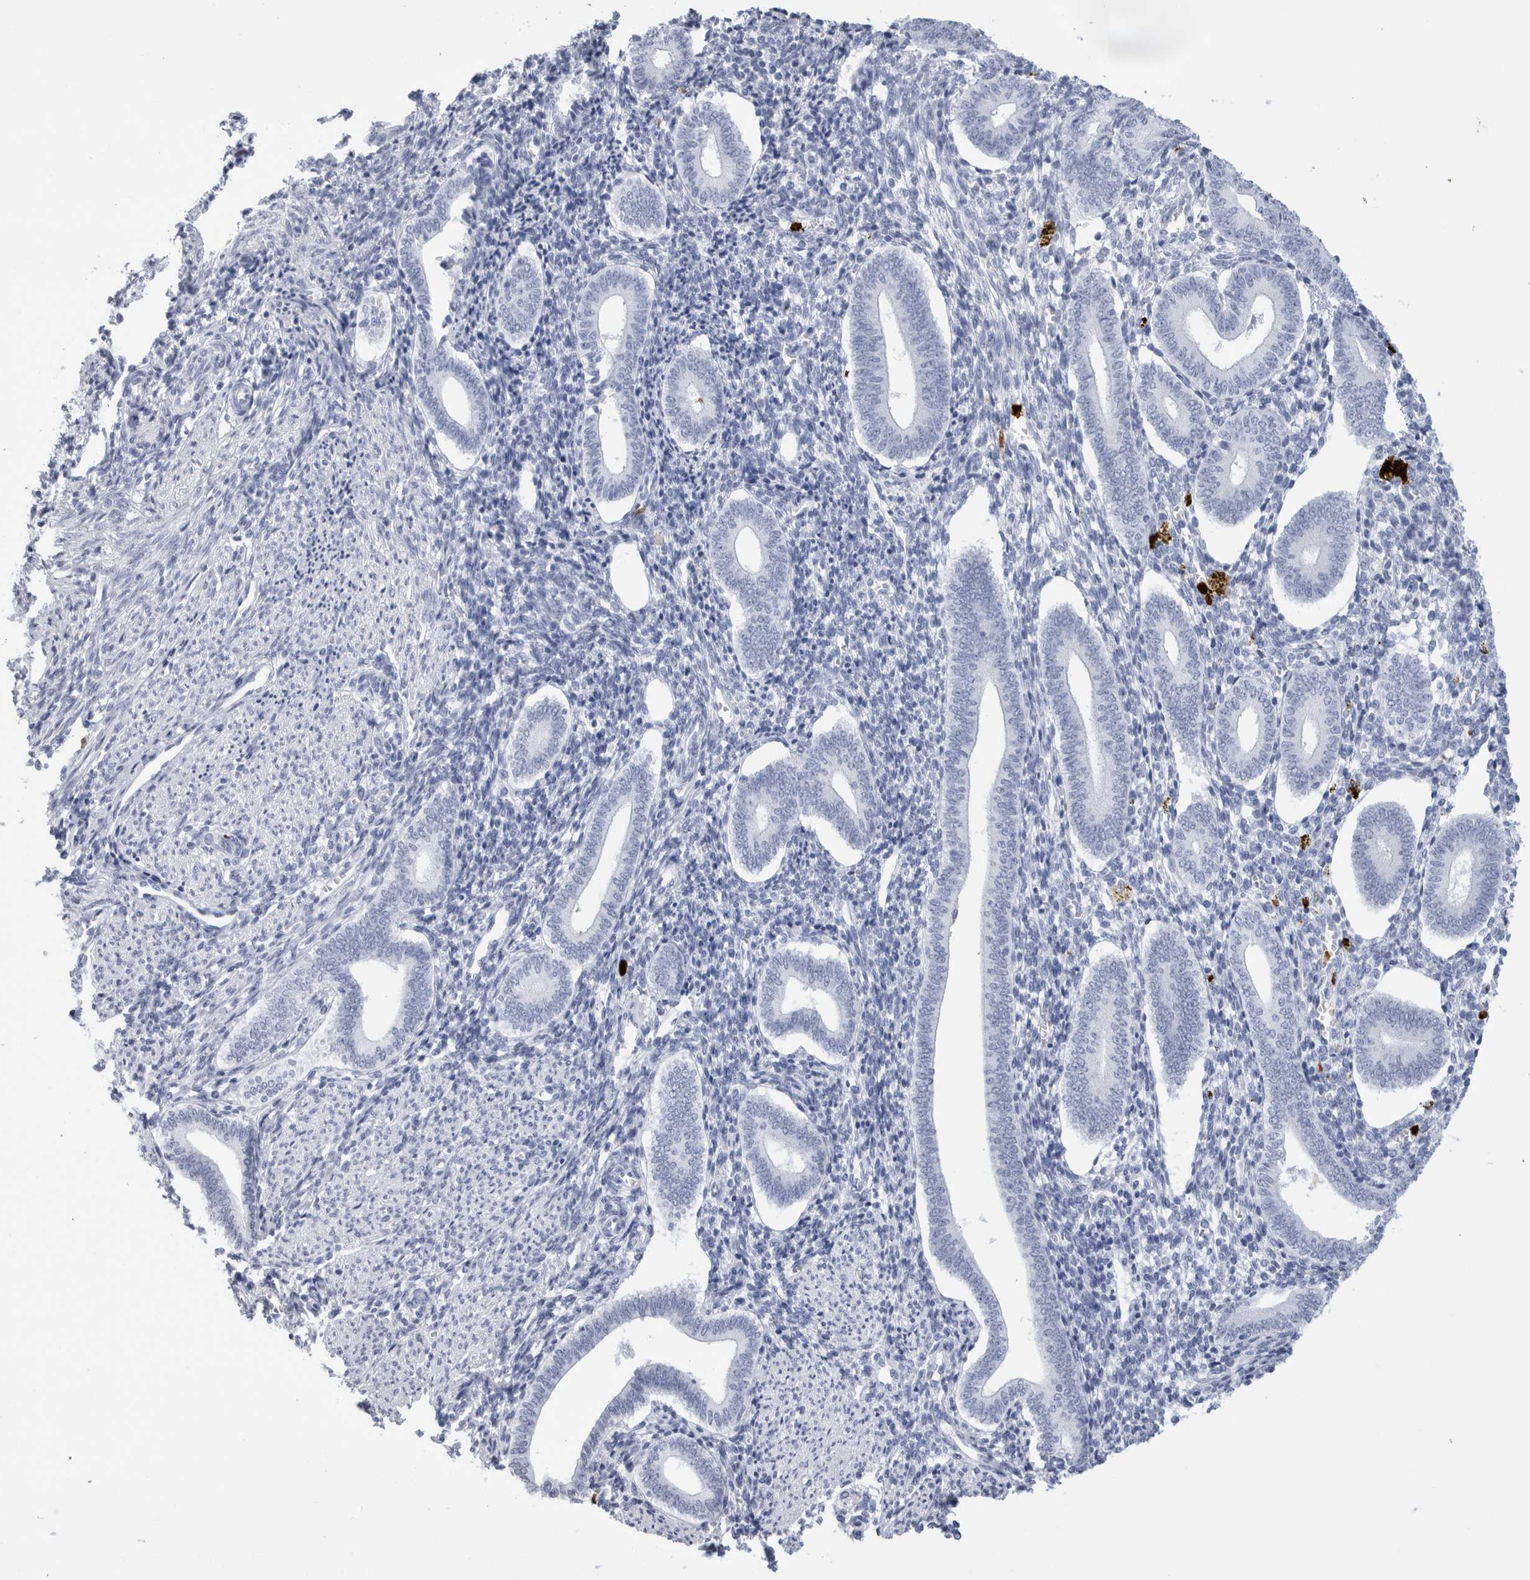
{"staining": {"intensity": "negative", "quantity": "none", "location": "none"}, "tissue": "endometrium", "cell_type": "Cells in endometrial stroma", "image_type": "normal", "snomed": [{"axis": "morphology", "description": "Normal tissue, NOS"}, {"axis": "topography", "description": "Uterus"}, {"axis": "topography", "description": "Endometrium"}], "caption": "Immunohistochemistry histopathology image of normal human endometrium stained for a protein (brown), which displays no staining in cells in endometrial stroma.", "gene": "S100A8", "patient": {"sex": "female", "age": 33}}